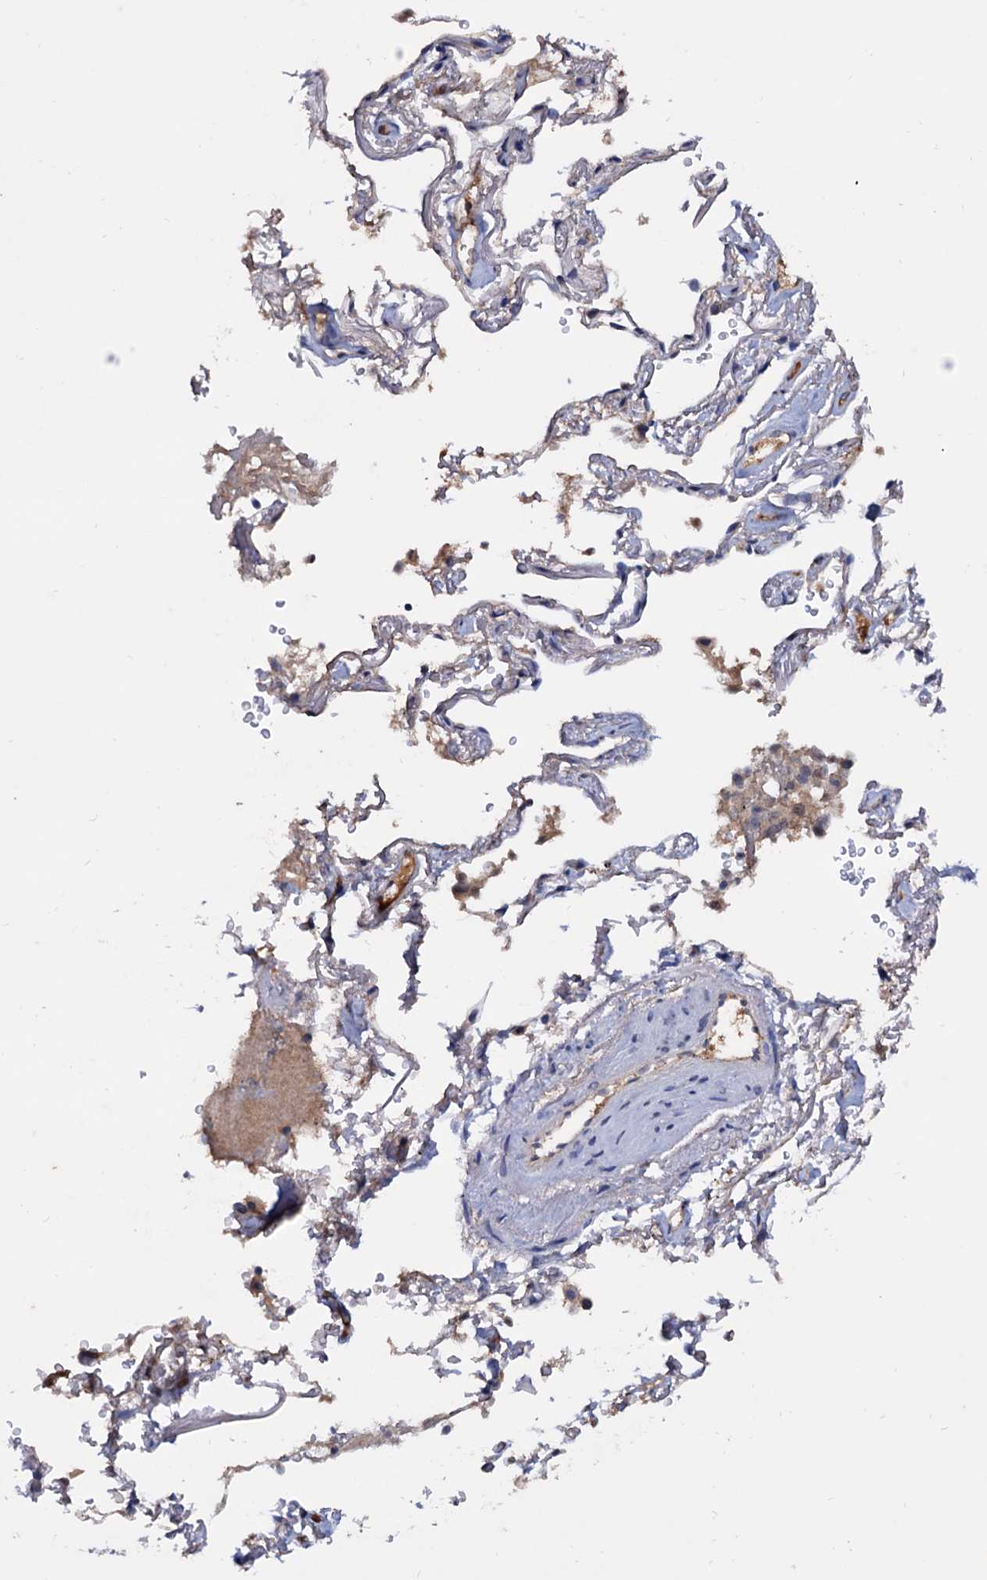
{"staining": {"intensity": "negative", "quantity": "none", "location": "none"}, "tissue": "lung cancer", "cell_type": "Tumor cells", "image_type": "cancer", "snomed": [{"axis": "morphology", "description": "Adenocarcinoma, NOS"}, {"axis": "topography", "description": "Lung"}], "caption": "An immunohistochemistry (IHC) photomicrograph of lung cancer is shown. There is no staining in tumor cells of lung cancer.", "gene": "NPAS4", "patient": {"sex": "female", "age": 69}}